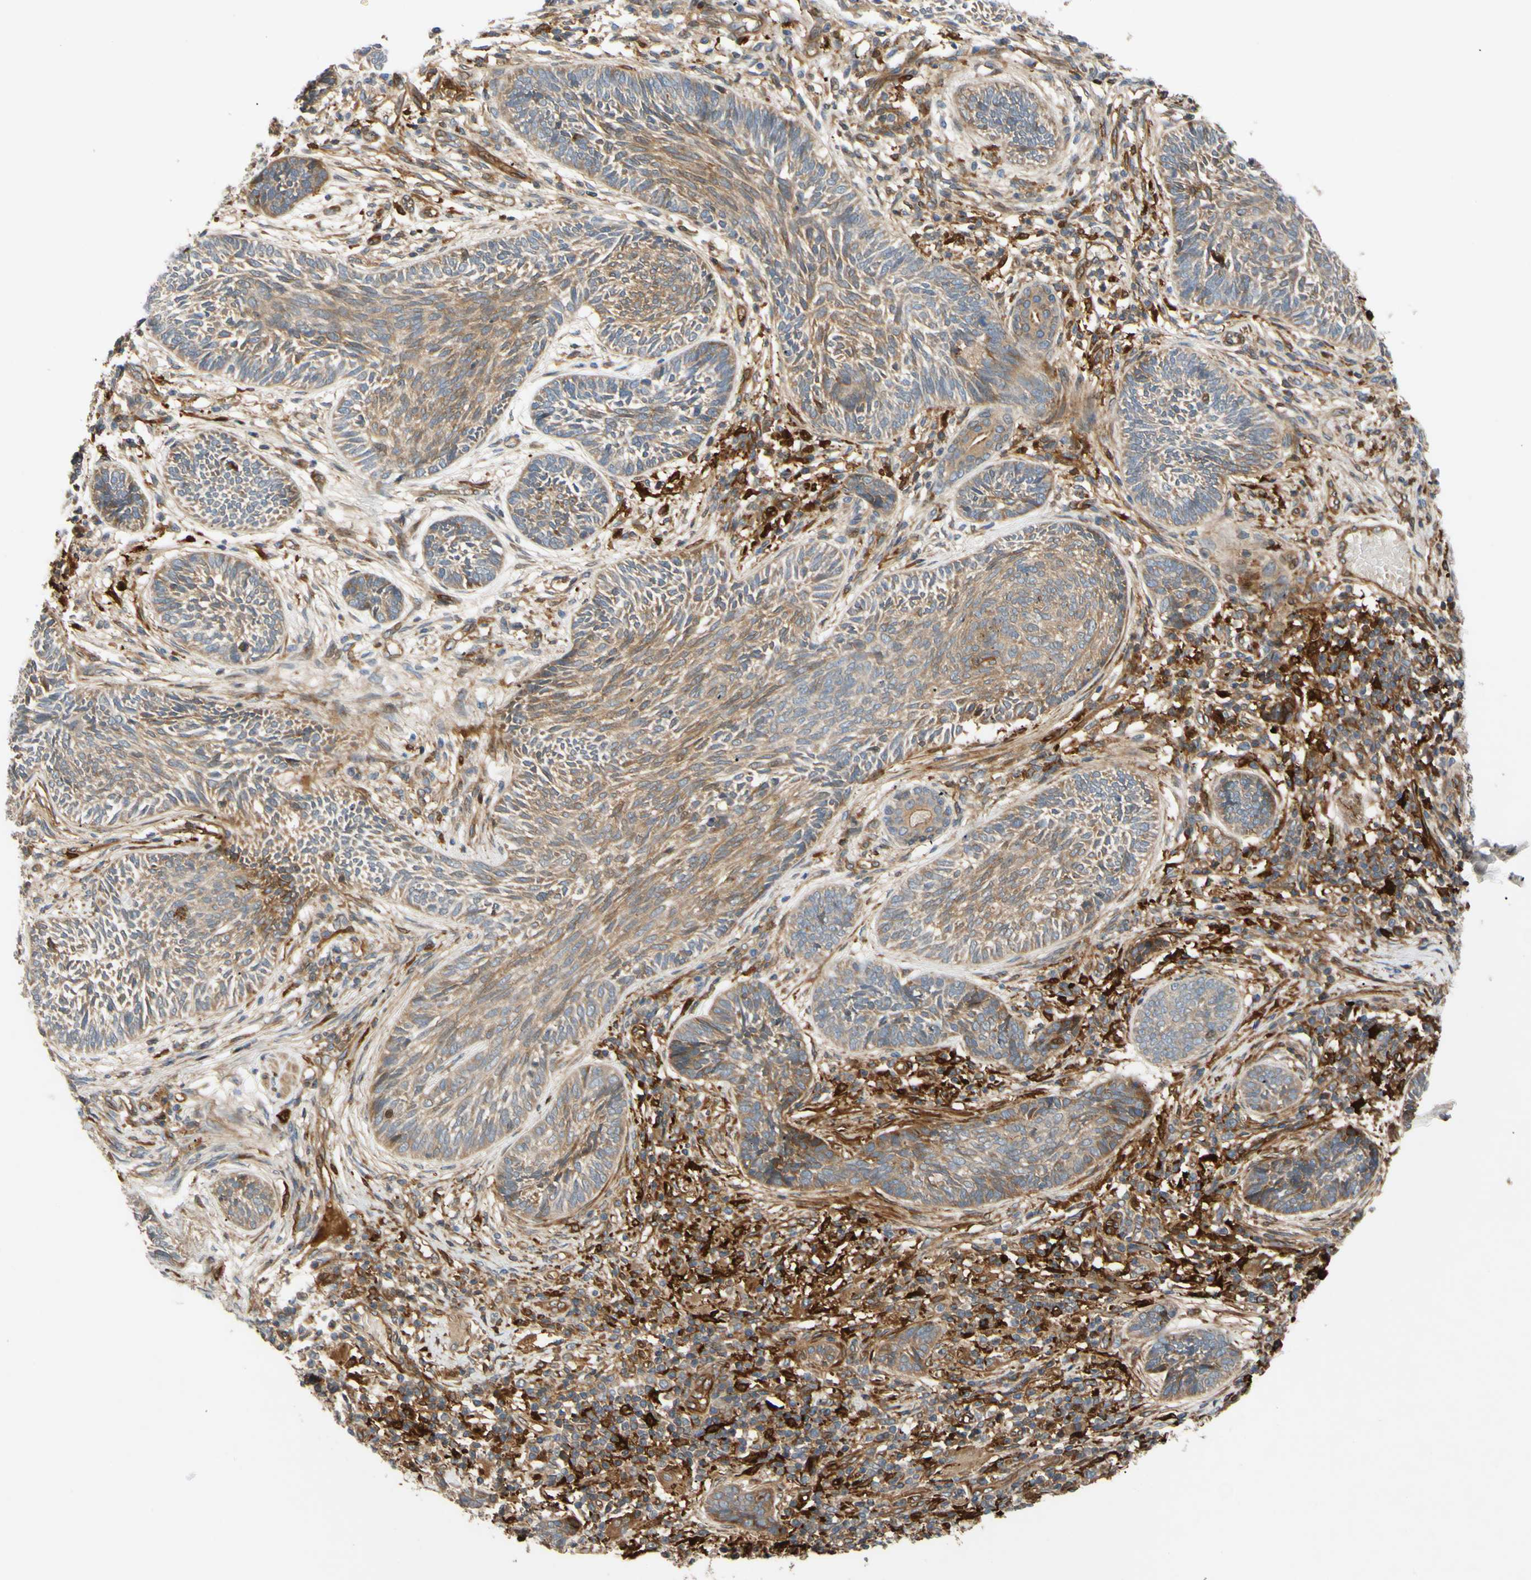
{"staining": {"intensity": "weak", "quantity": ">75%", "location": "cytoplasmic/membranous"}, "tissue": "skin cancer", "cell_type": "Tumor cells", "image_type": "cancer", "snomed": [{"axis": "morphology", "description": "Papilloma, NOS"}, {"axis": "morphology", "description": "Basal cell carcinoma"}, {"axis": "topography", "description": "Skin"}], "caption": "Papilloma (skin) stained with IHC displays weak cytoplasmic/membranous positivity in approximately >75% of tumor cells.", "gene": "SPTLC1", "patient": {"sex": "male", "age": 87}}